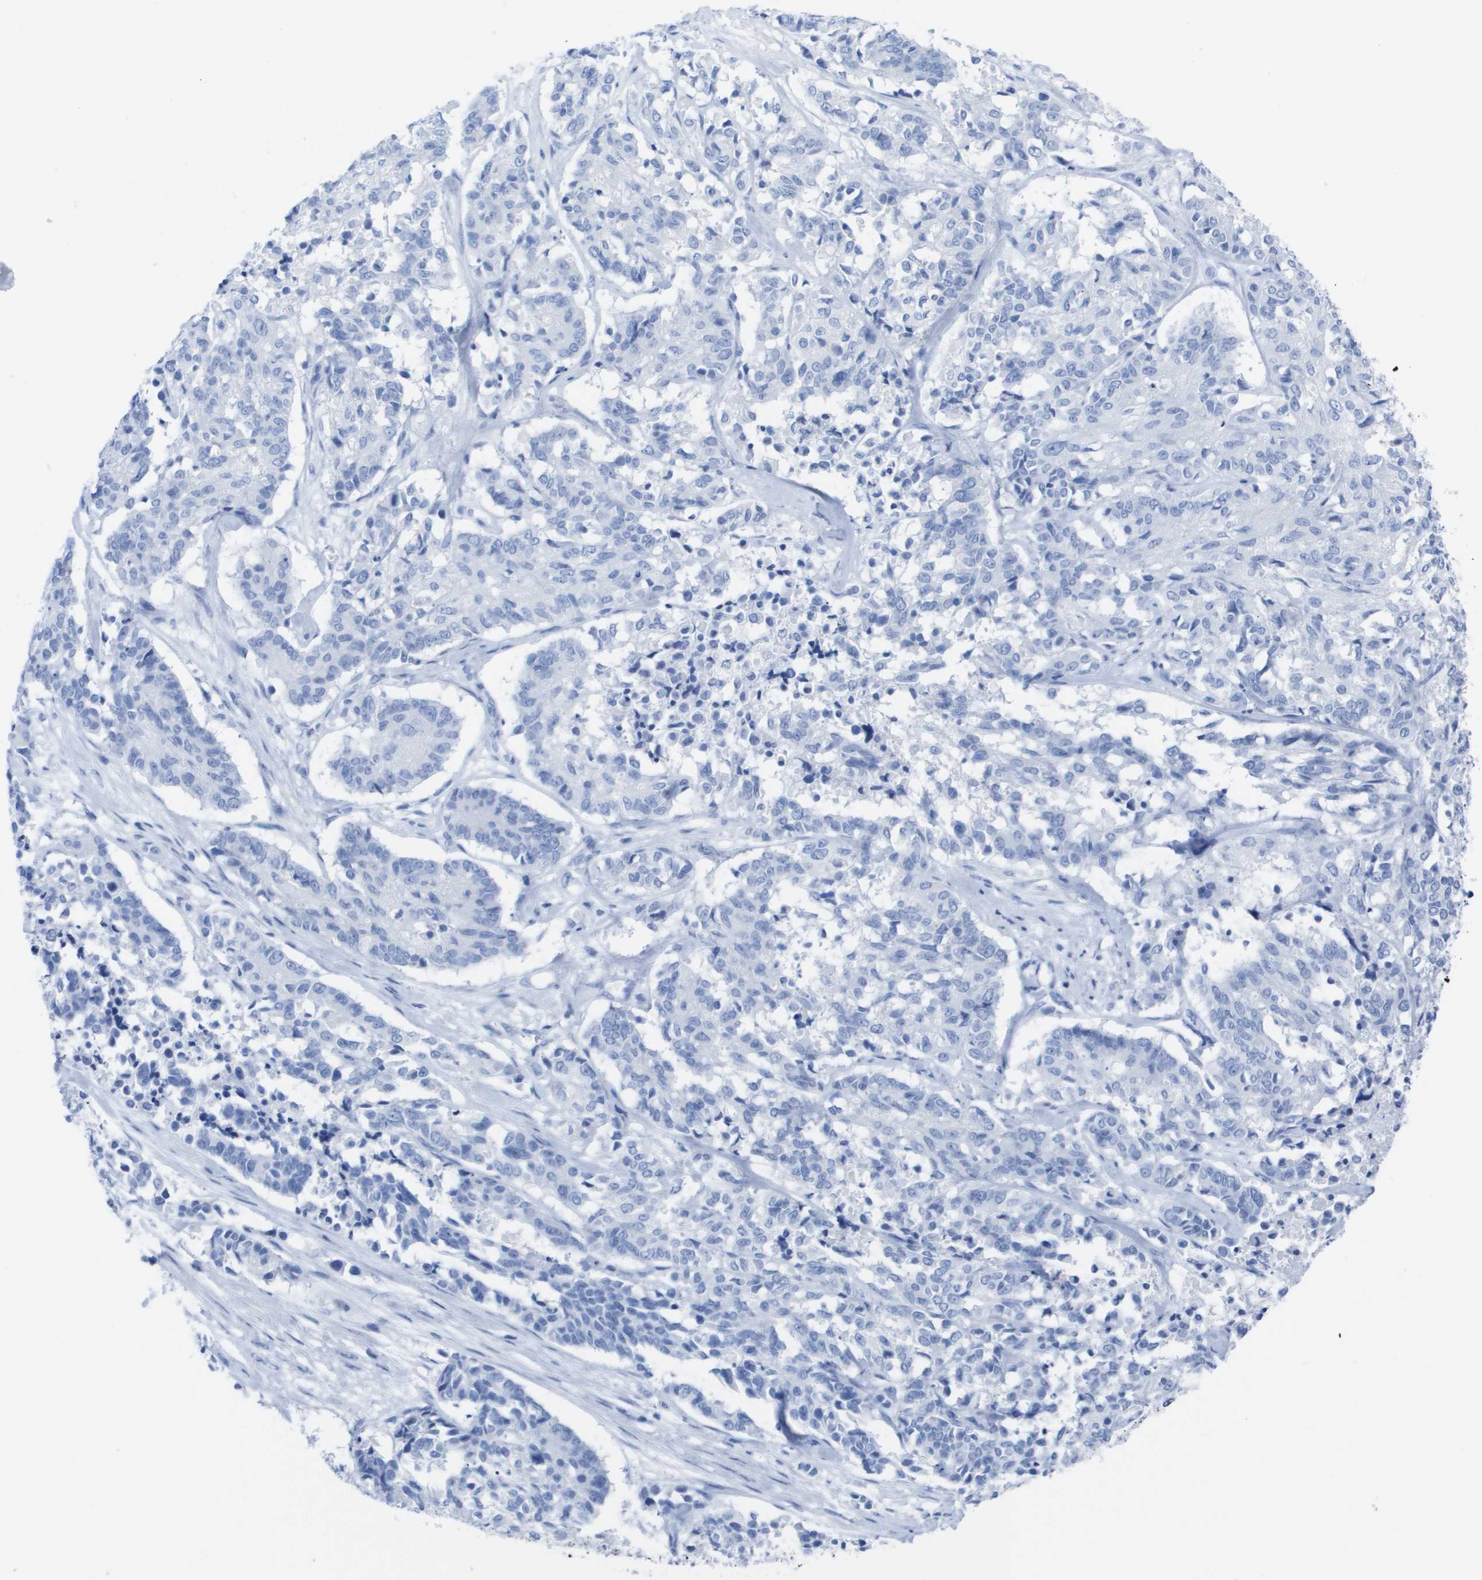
{"staining": {"intensity": "negative", "quantity": "none", "location": "none"}, "tissue": "cervical cancer", "cell_type": "Tumor cells", "image_type": "cancer", "snomed": [{"axis": "morphology", "description": "Squamous cell carcinoma, NOS"}, {"axis": "topography", "description": "Cervix"}], "caption": "An immunohistochemistry image of squamous cell carcinoma (cervical) is shown. There is no staining in tumor cells of squamous cell carcinoma (cervical).", "gene": "KCNA3", "patient": {"sex": "female", "age": 35}}